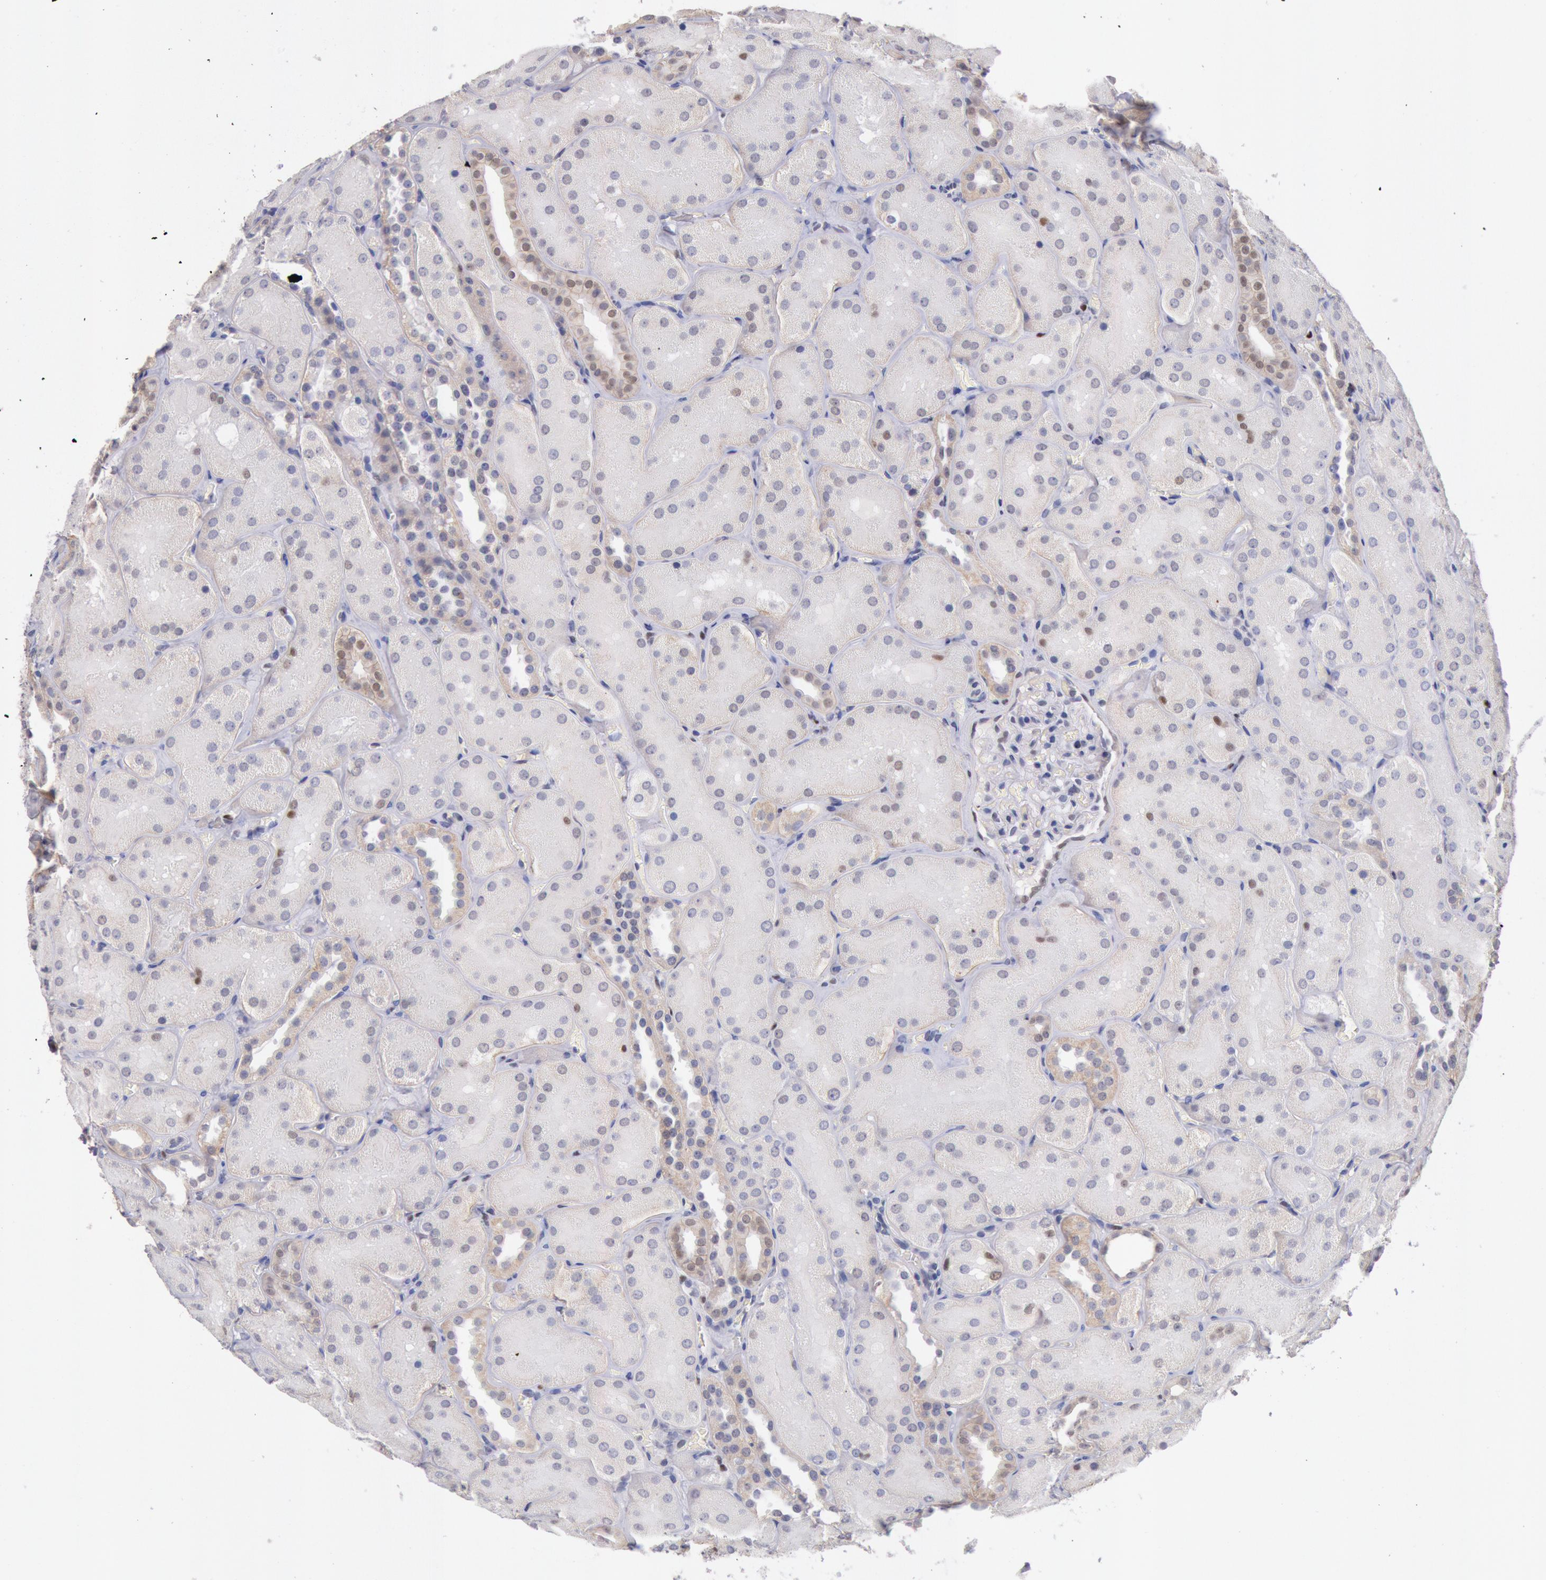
{"staining": {"intensity": "negative", "quantity": "none", "location": "none"}, "tissue": "kidney", "cell_type": "Cells in glomeruli", "image_type": "normal", "snomed": [{"axis": "morphology", "description": "Normal tissue, NOS"}, {"axis": "topography", "description": "Kidney"}], "caption": "High power microscopy histopathology image of an immunohistochemistry (IHC) image of unremarkable kidney, revealing no significant staining in cells in glomeruli. Nuclei are stained in blue.", "gene": "RPS6KA5", "patient": {"sex": "male", "age": 28}}